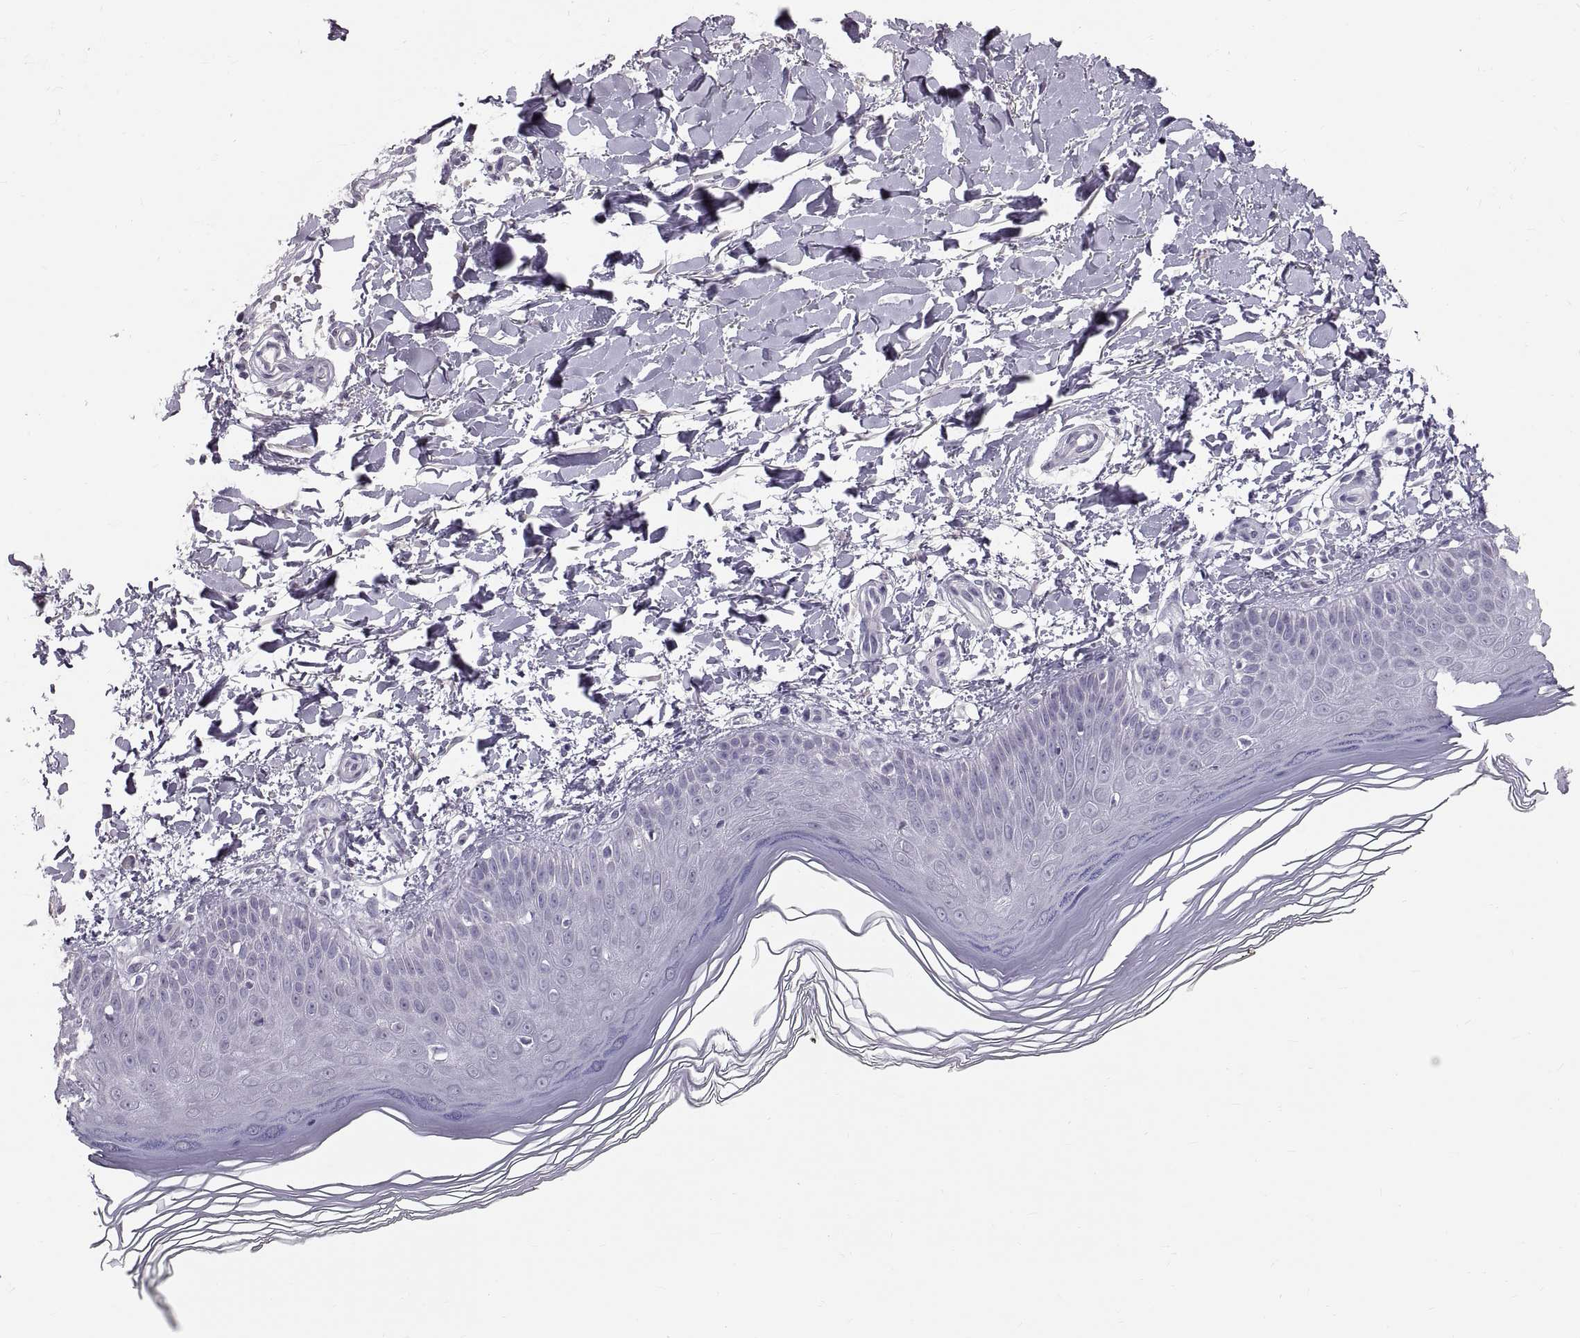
{"staining": {"intensity": "negative", "quantity": "none", "location": "none"}, "tissue": "skin", "cell_type": "Fibroblasts", "image_type": "normal", "snomed": [{"axis": "morphology", "description": "Normal tissue, NOS"}, {"axis": "topography", "description": "Skin"}], "caption": "High power microscopy micrograph of an IHC photomicrograph of unremarkable skin, revealing no significant positivity in fibroblasts.", "gene": "SPACDR", "patient": {"sex": "female", "age": 62}}